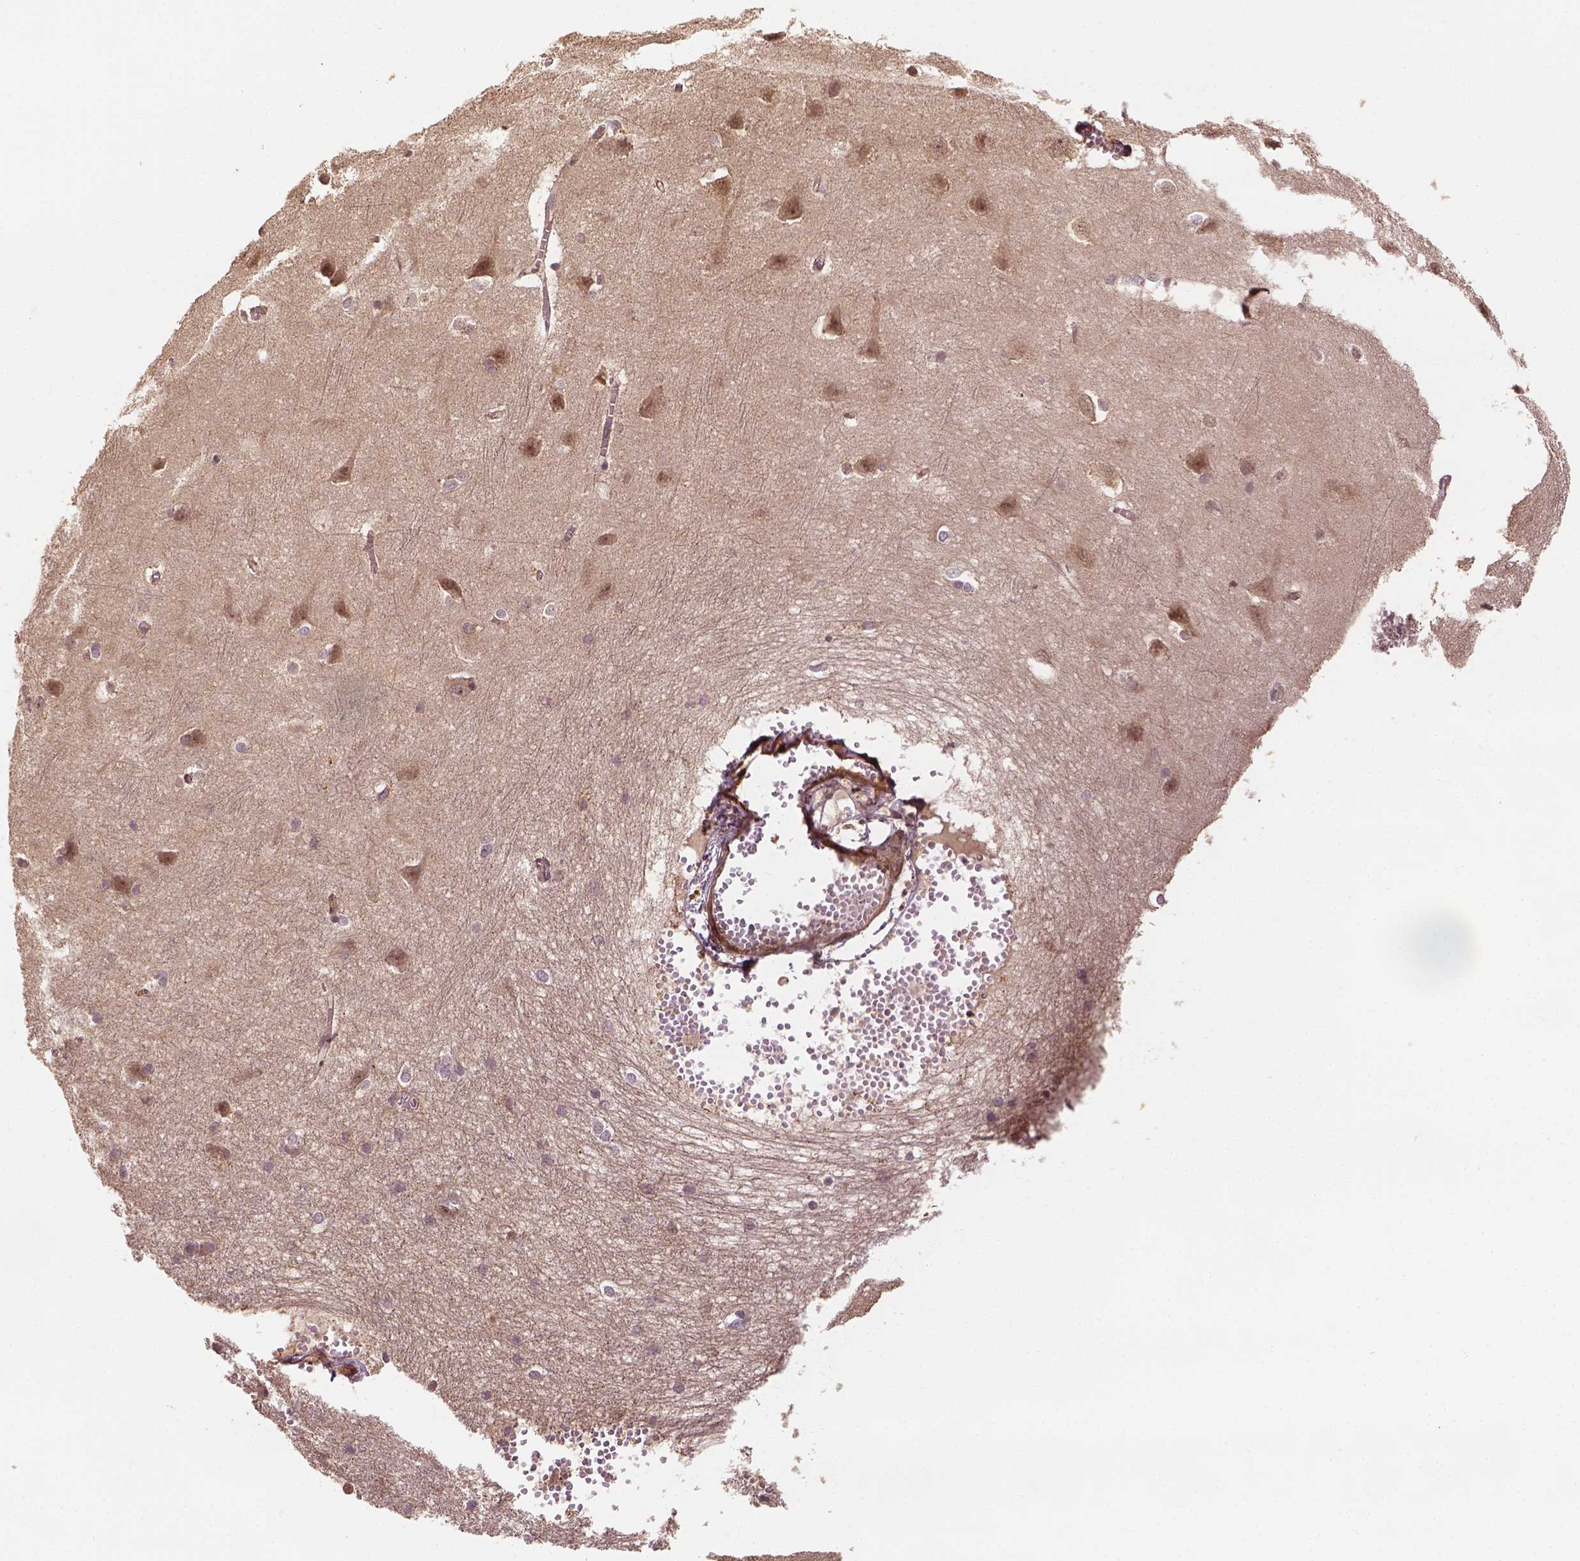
{"staining": {"intensity": "moderate", "quantity": ">75%", "location": "cytoplasmic/membranous,nuclear"}, "tissue": "cerebral cortex", "cell_type": "Endothelial cells", "image_type": "normal", "snomed": [{"axis": "morphology", "description": "Normal tissue, NOS"}, {"axis": "topography", "description": "Cerebral cortex"}], "caption": "A medium amount of moderate cytoplasmic/membranous,nuclear staining is seen in approximately >75% of endothelial cells in benign cerebral cortex. (Brightfield microscopy of DAB IHC at high magnification).", "gene": "VEGFA", "patient": {"sex": "male", "age": 37}}